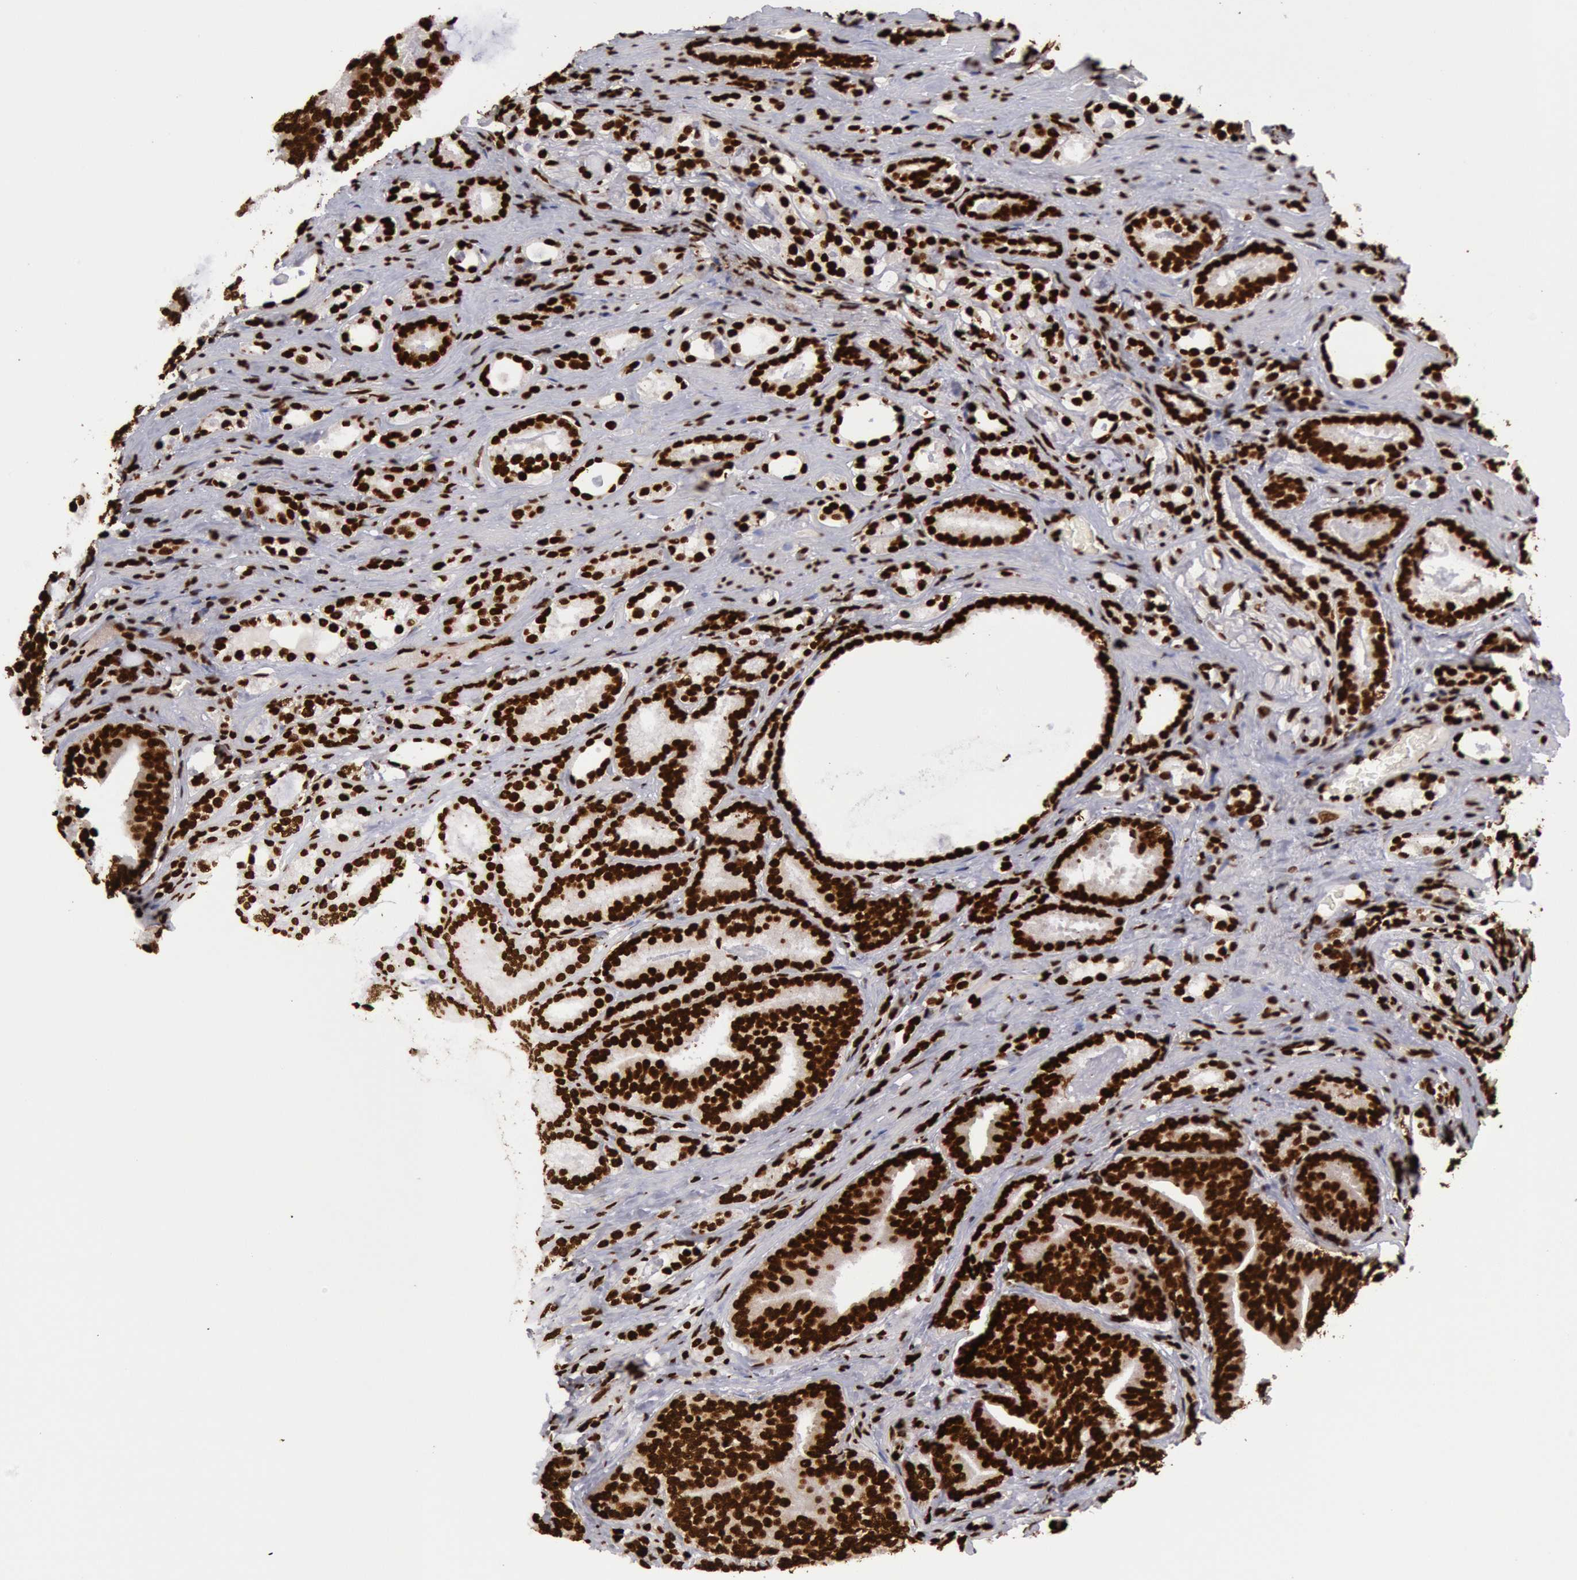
{"staining": {"intensity": "strong", "quantity": ">75%", "location": "nuclear"}, "tissue": "prostate cancer", "cell_type": "Tumor cells", "image_type": "cancer", "snomed": [{"axis": "morphology", "description": "Adenocarcinoma, Medium grade"}, {"axis": "topography", "description": "Prostate"}], "caption": "This is an image of immunohistochemistry (IHC) staining of prostate adenocarcinoma (medium-grade), which shows strong expression in the nuclear of tumor cells.", "gene": "H3-4", "patient": {"sex": "male", "age": 65}}